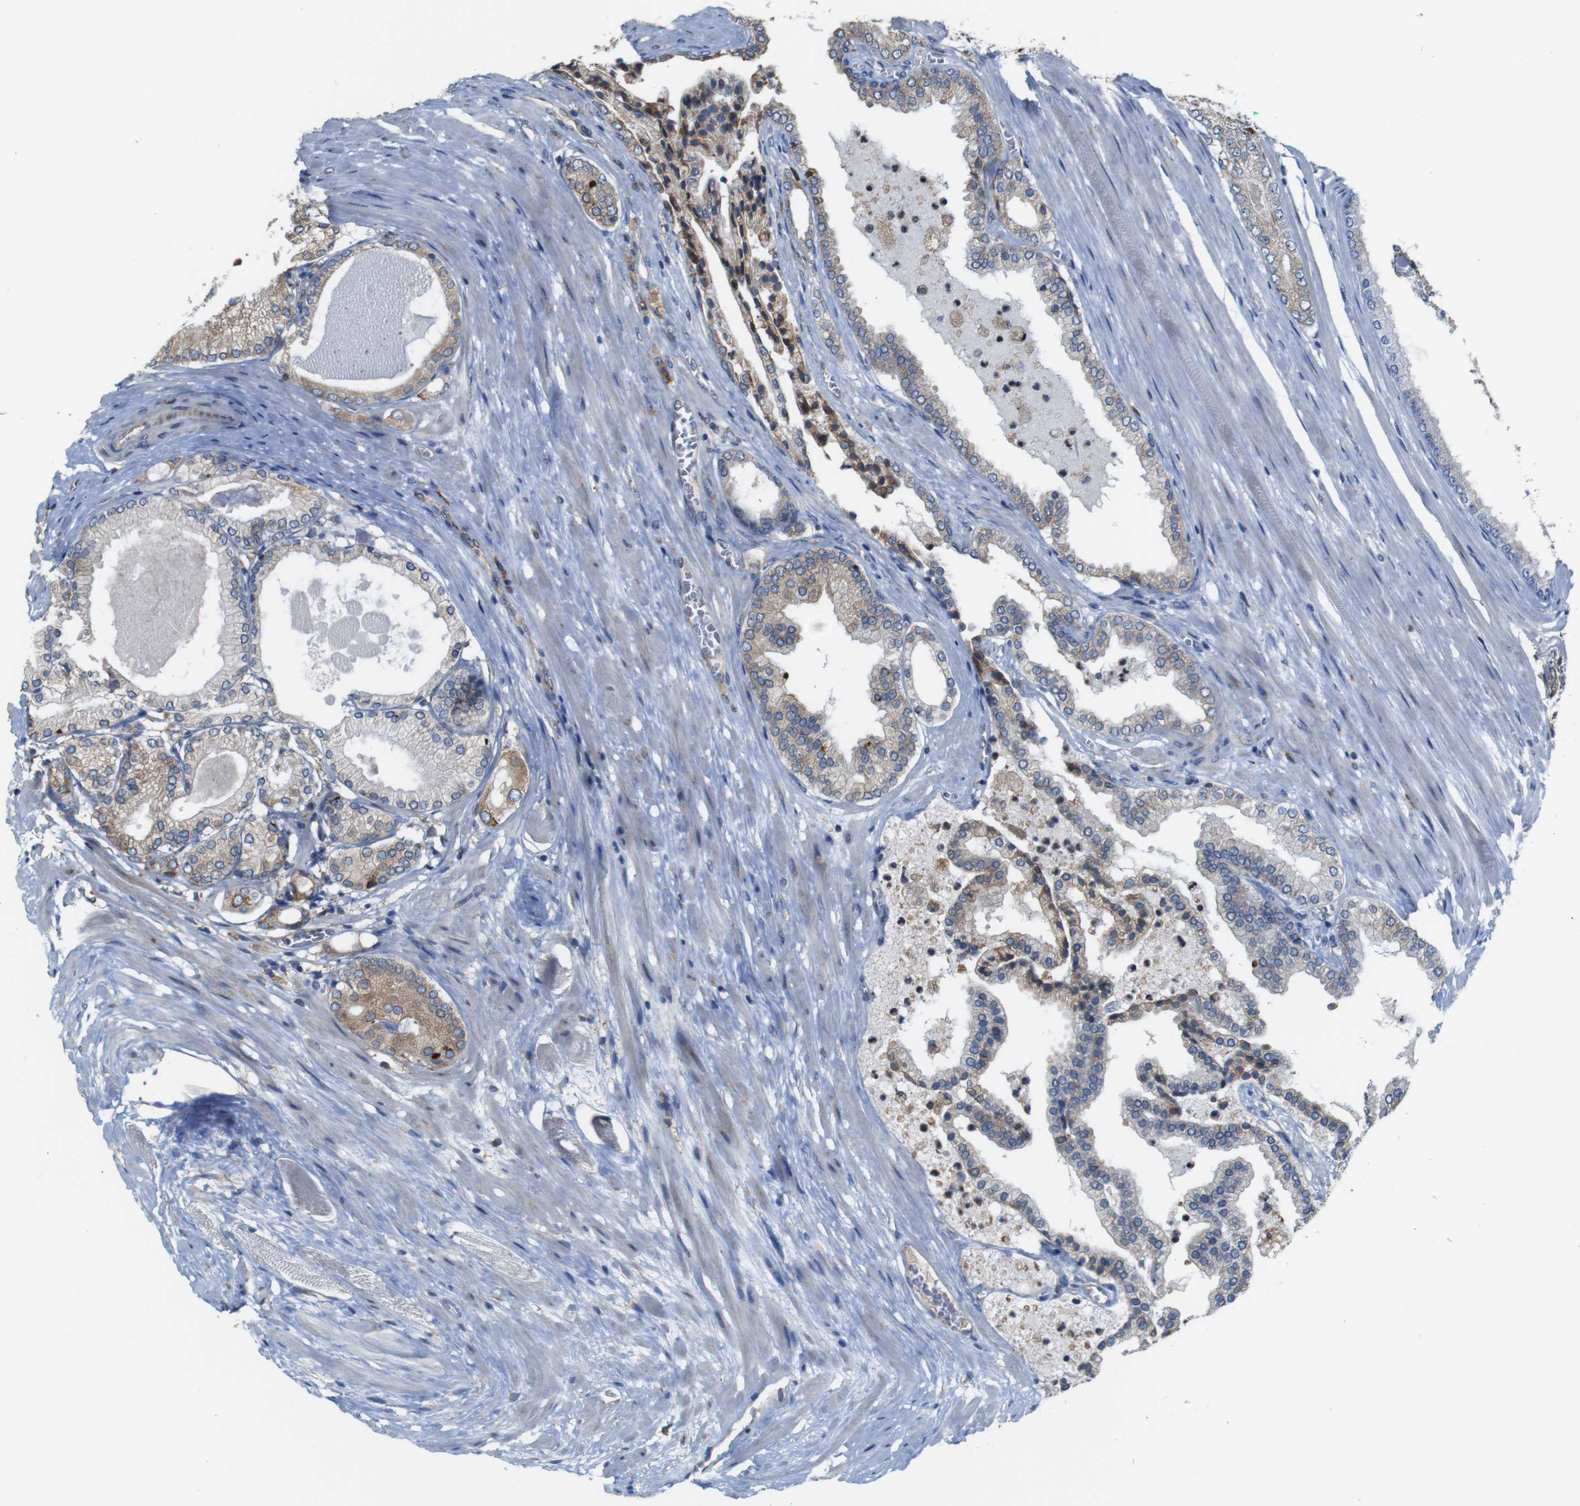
{"staining": {"intensity": "weak", "quantity": "25%-75%", "location": "cytoplasmic/membranous"}, "tissue": "prostate cancer", "cell_type": "Tumor cells", "image_type": "cancer", "snomed": [{"axis": "morphology", "description": "Adenocarcinoma, High grade"}, {"axis": "topography", "description": "Prostate"}], "caption": "Immunohistochemistry of human adenocarcinoma (high-grade) (prostate) reveals low levels of weak cytoplasmic/membranous expression in about 25%-75% of tumor cells. (Brightfield microscopy of DAB IHC at high magnification).", "gene": "UGGT1", "patient": {"sex": "male", "age": 59}}